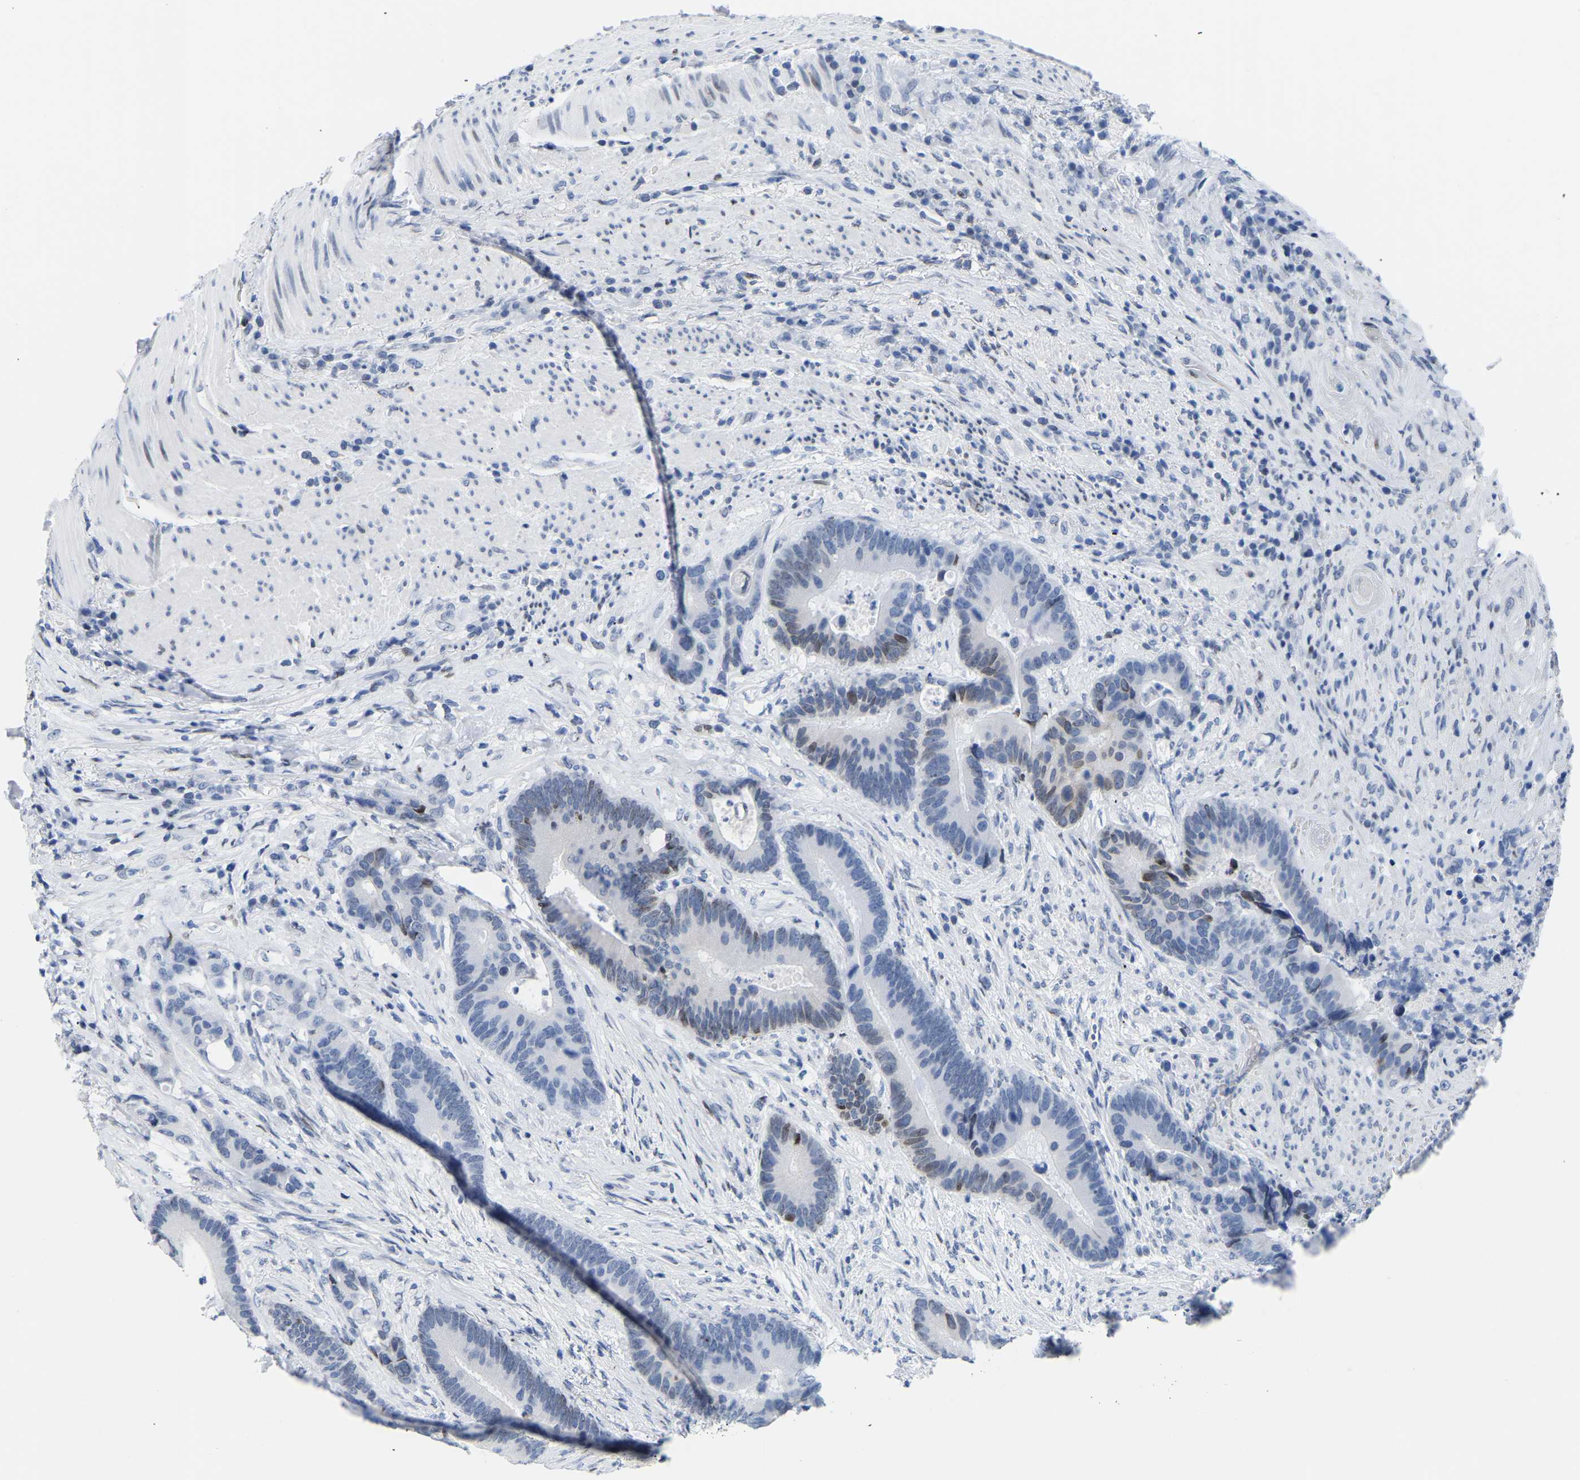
{"staining": {"intensity": "moderate", "quantity": "<25%", "location": "nuclear"}, "tissue": "colorectal cancer", "cell_type": "Tumor cells", "image_type": "cancer", "snomed": [{"axis": "morphology", "description": "Adenocarcinoma, NOS"}, {"axis": "topography", "description": "Rectum"}], "caption": "Brown immunohistochemical staining in adenocarcinoma (colorectal) shows moderate nuclear expression in about <25% of tumor cells.", "gene": "UPK3A", "patient": {"sex": "female", "age": 89}}